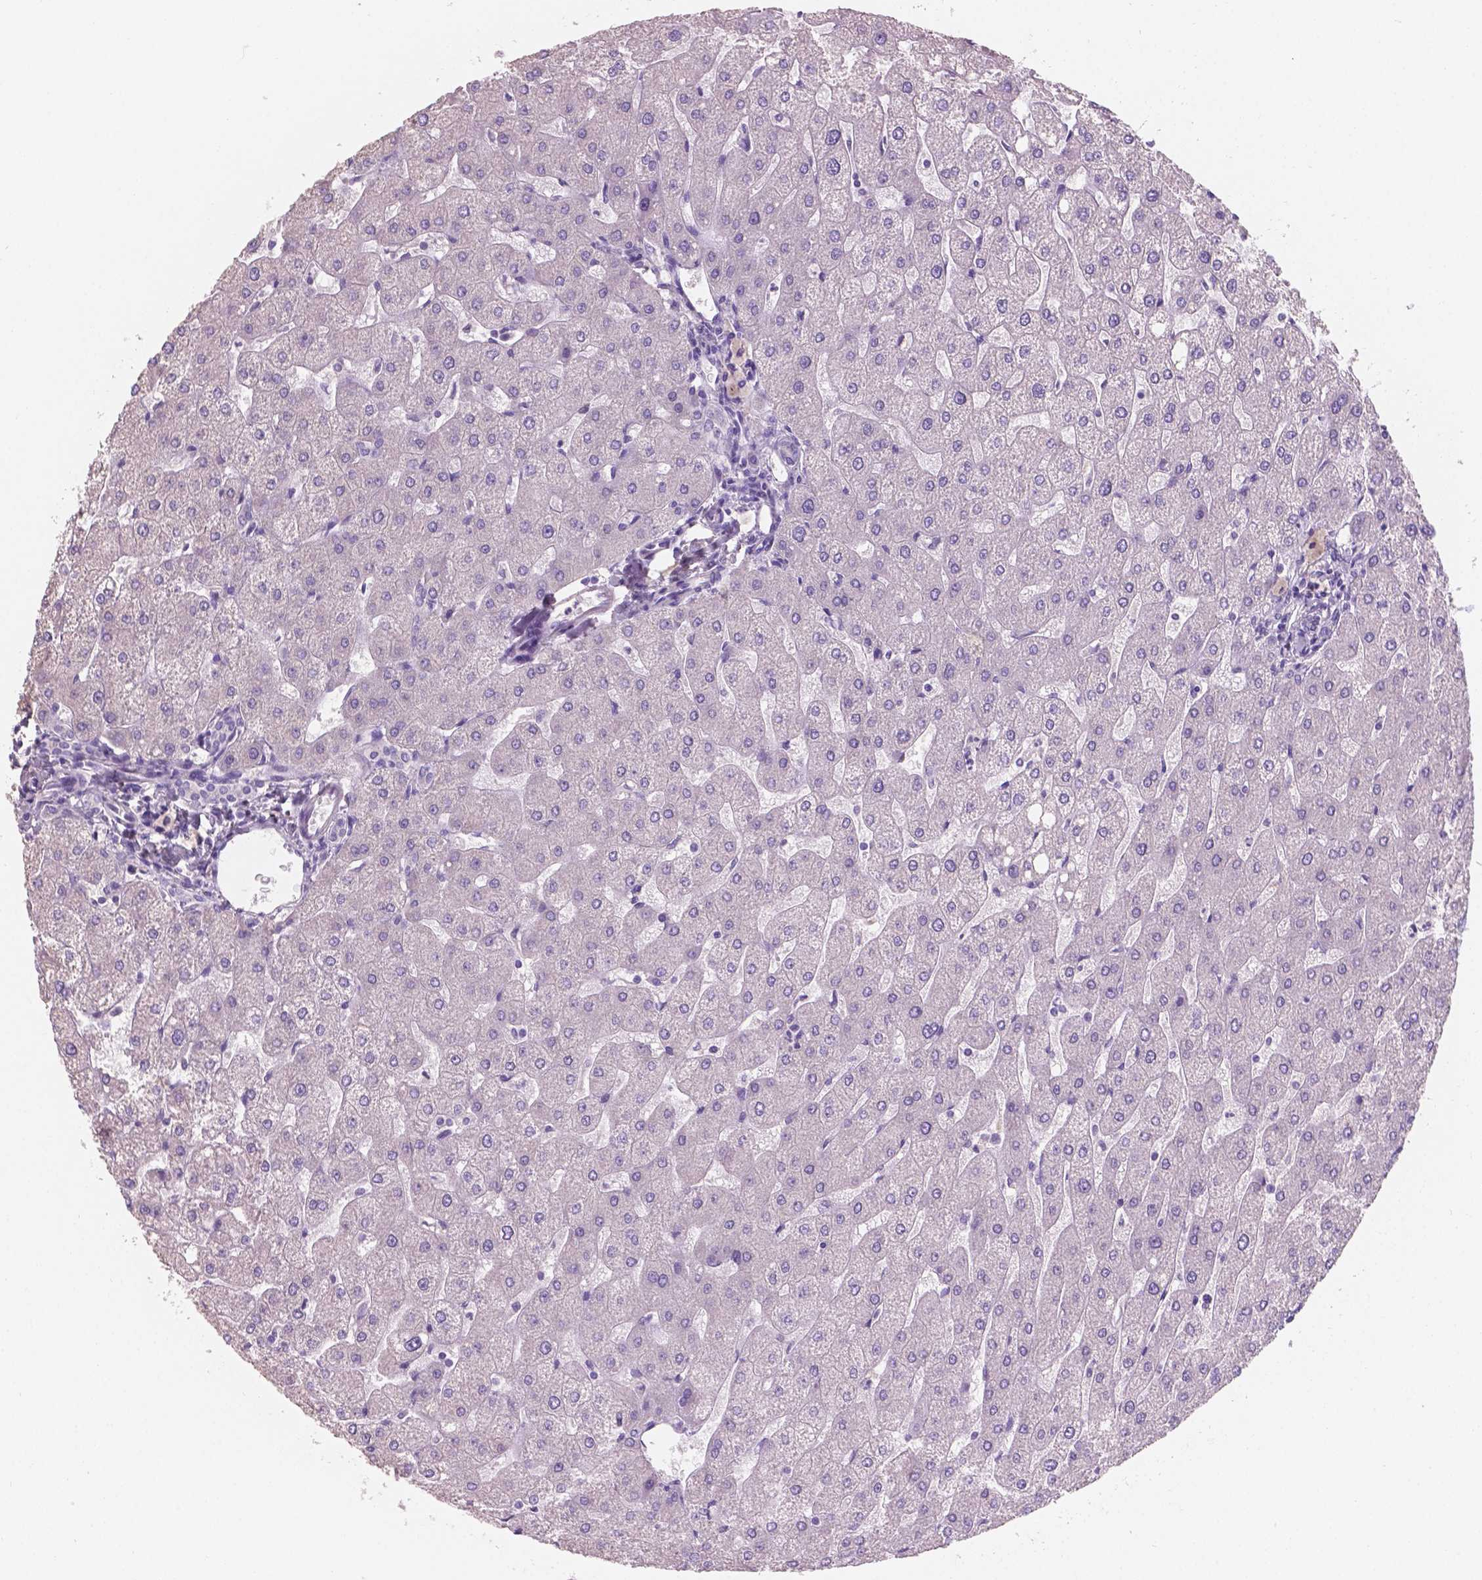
{"staining": {"intensity": "negative", "quantity": "none", "location": "none"}, "tissue": "liver", "cell_type": "Cholangiocytes", "image_type": "normal", "snomed": [{"axis": "morphology", "description": "Normal tissue, NOS"}, {"axis": "topography", "description": "Liver"}], "caption": "Immunohistochemistry of unremarkable liver reveals no expression in cholangiocytes. (DAB IHC, high magnification).", "gene": "SBSN", "patient": {"sex": "male", "age": 67}}